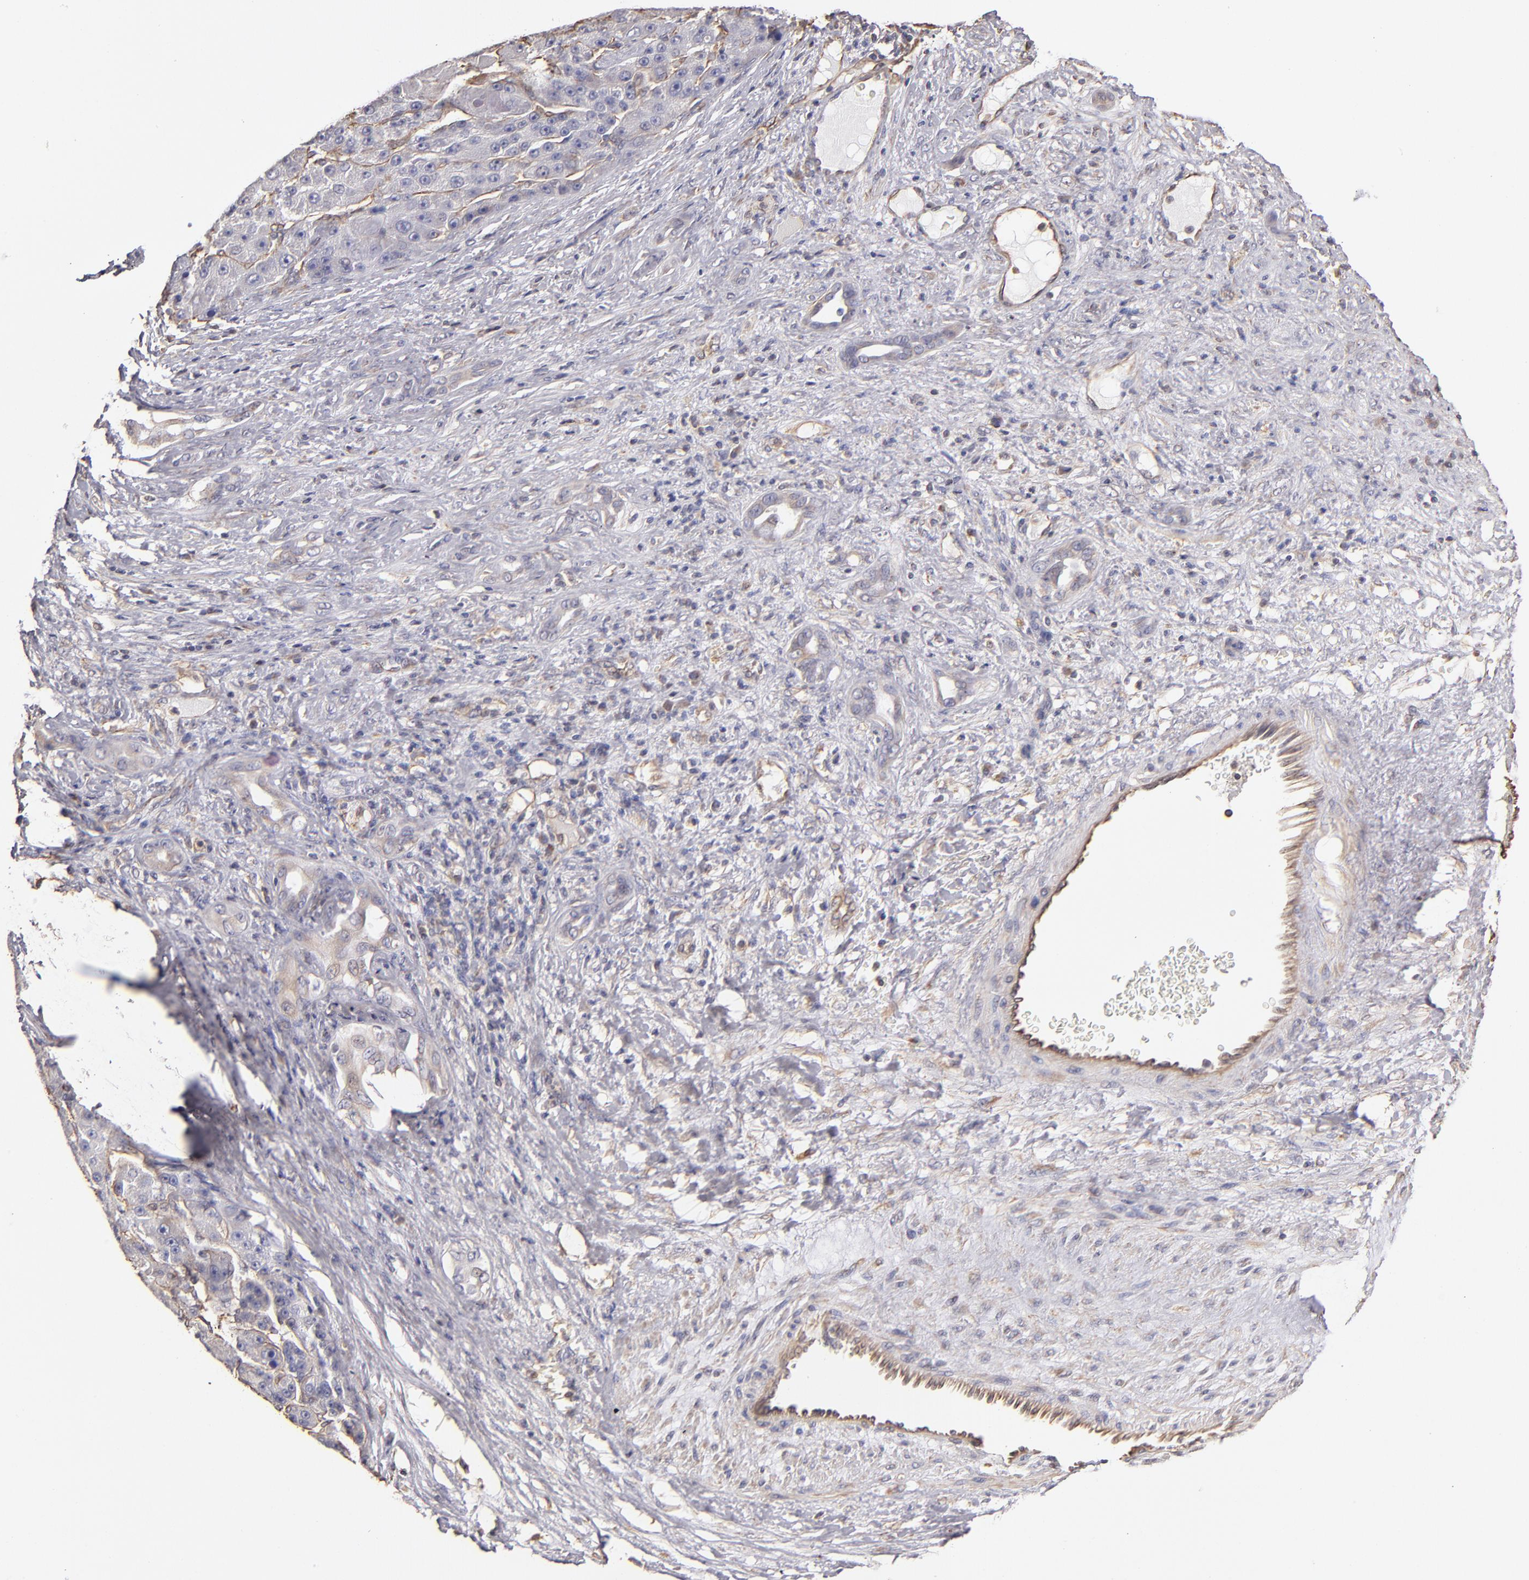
{"staining": {"intensity": "negative", "quantity": "none", "location": "none"}, "tissue": "liver cancer", "cell_type": "Tumor cells", "image_type": "cancer", "snomed": [{"axis": "morphology", "description": "Carcinoma, Hepatocellular, NOS"}, {"axis": "topography", "description": "Liver"}], "caption": "Immunohistochemistry (IHC) photomicrograph of human hepatocellular carcinoma (liver) stained for a protein (brown), which displays no staining in tumor cells.", "gene": "ABCC1", "patient": {"sex": "male", "age": 76}}